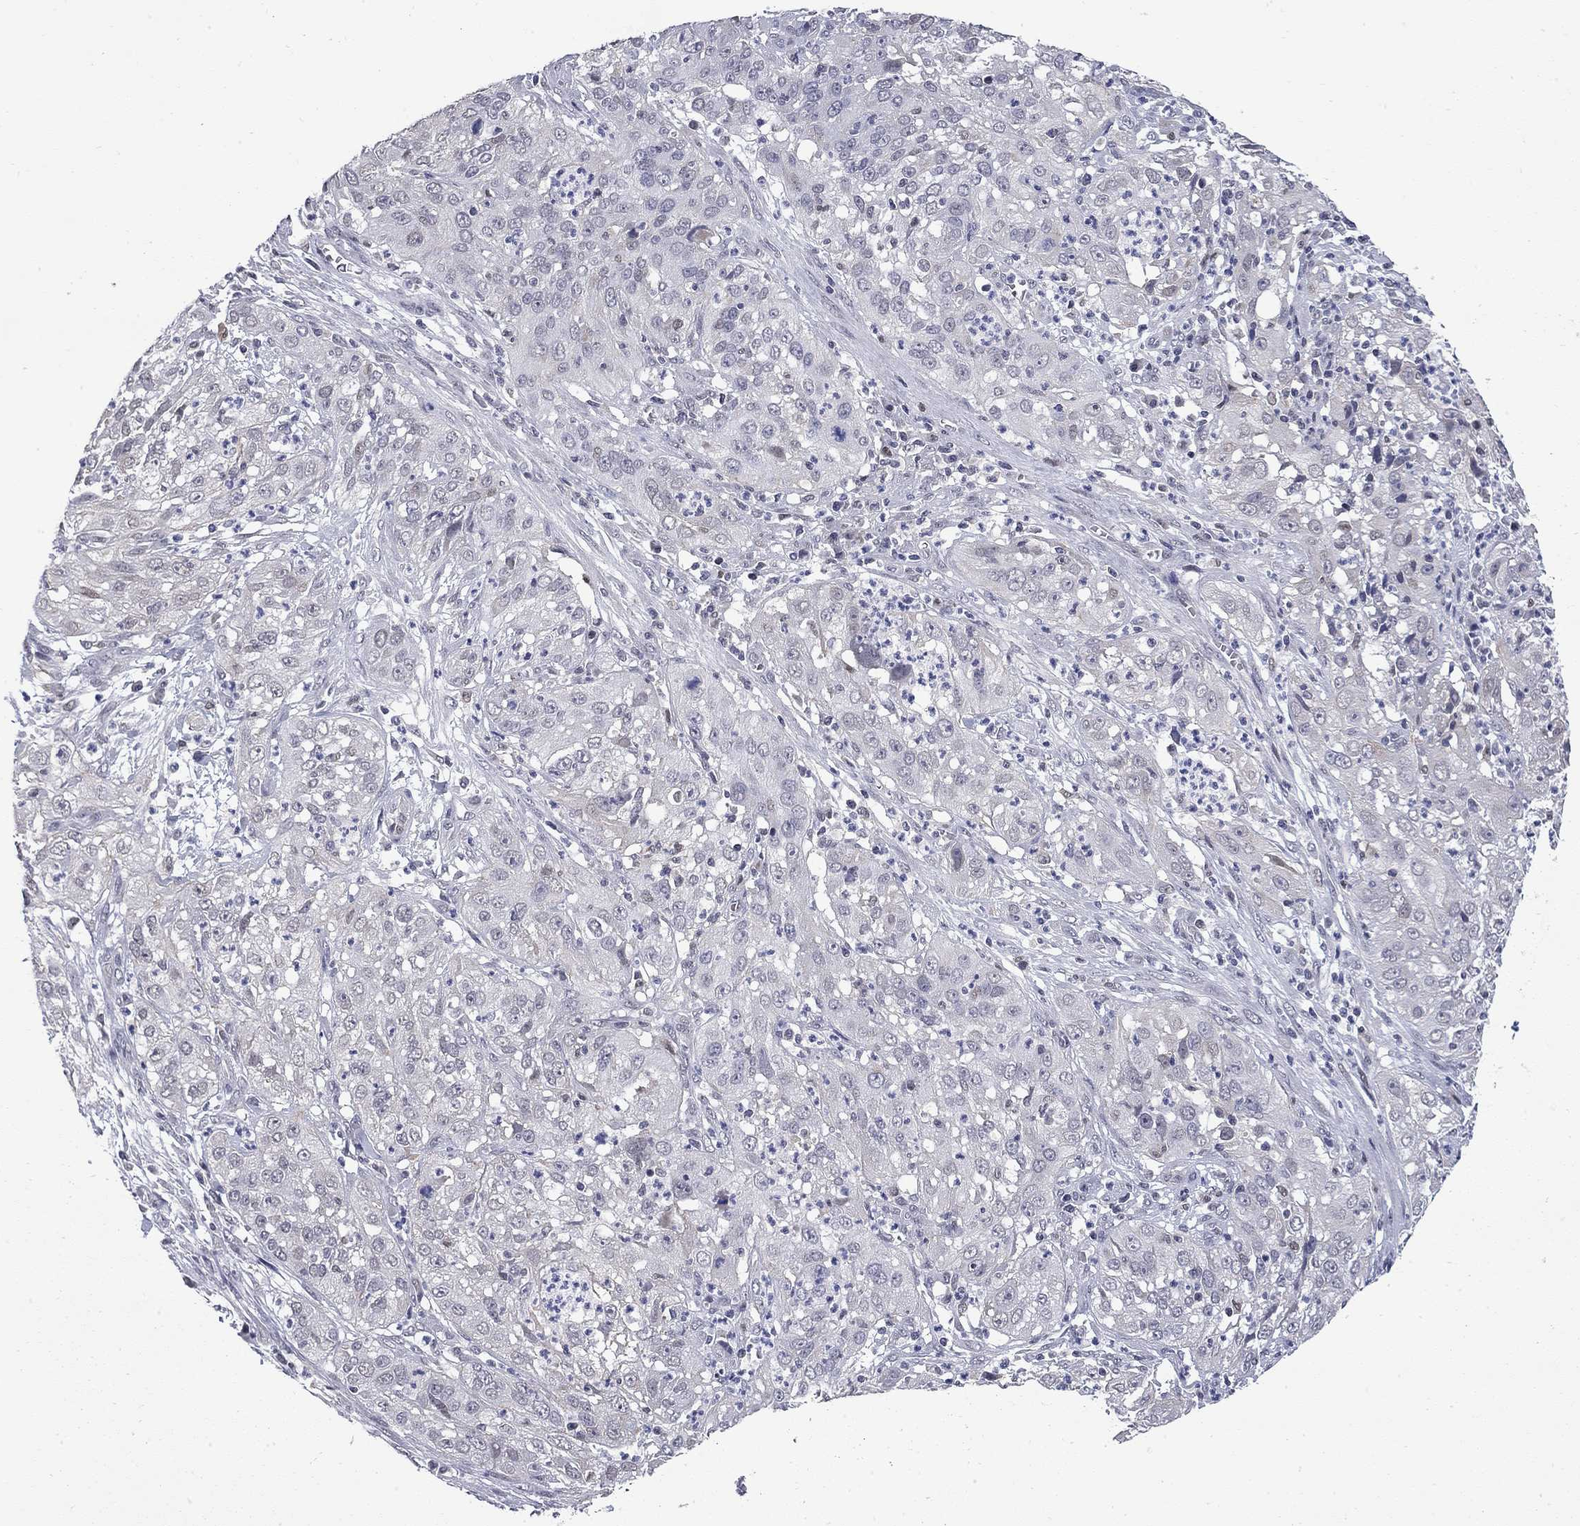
{"staining": {"intensity": "negative", "quantity": "none", "location": "none"}, "tissue": "cervical cancer", "cell_type": "Tumor cells", "image_type": "cancer", "snomed": [{"axis": "morphology", "description": "Squamous cell carcinoma, NOS"}, {"axis": "topography", "description": "Cervix"}], "caption": "A micrograph of cervical cancer stained for a protein displays no brown staining in tumor cells.", "gene": "HTR4", "patient": {"sex": "female", "age": 32}}